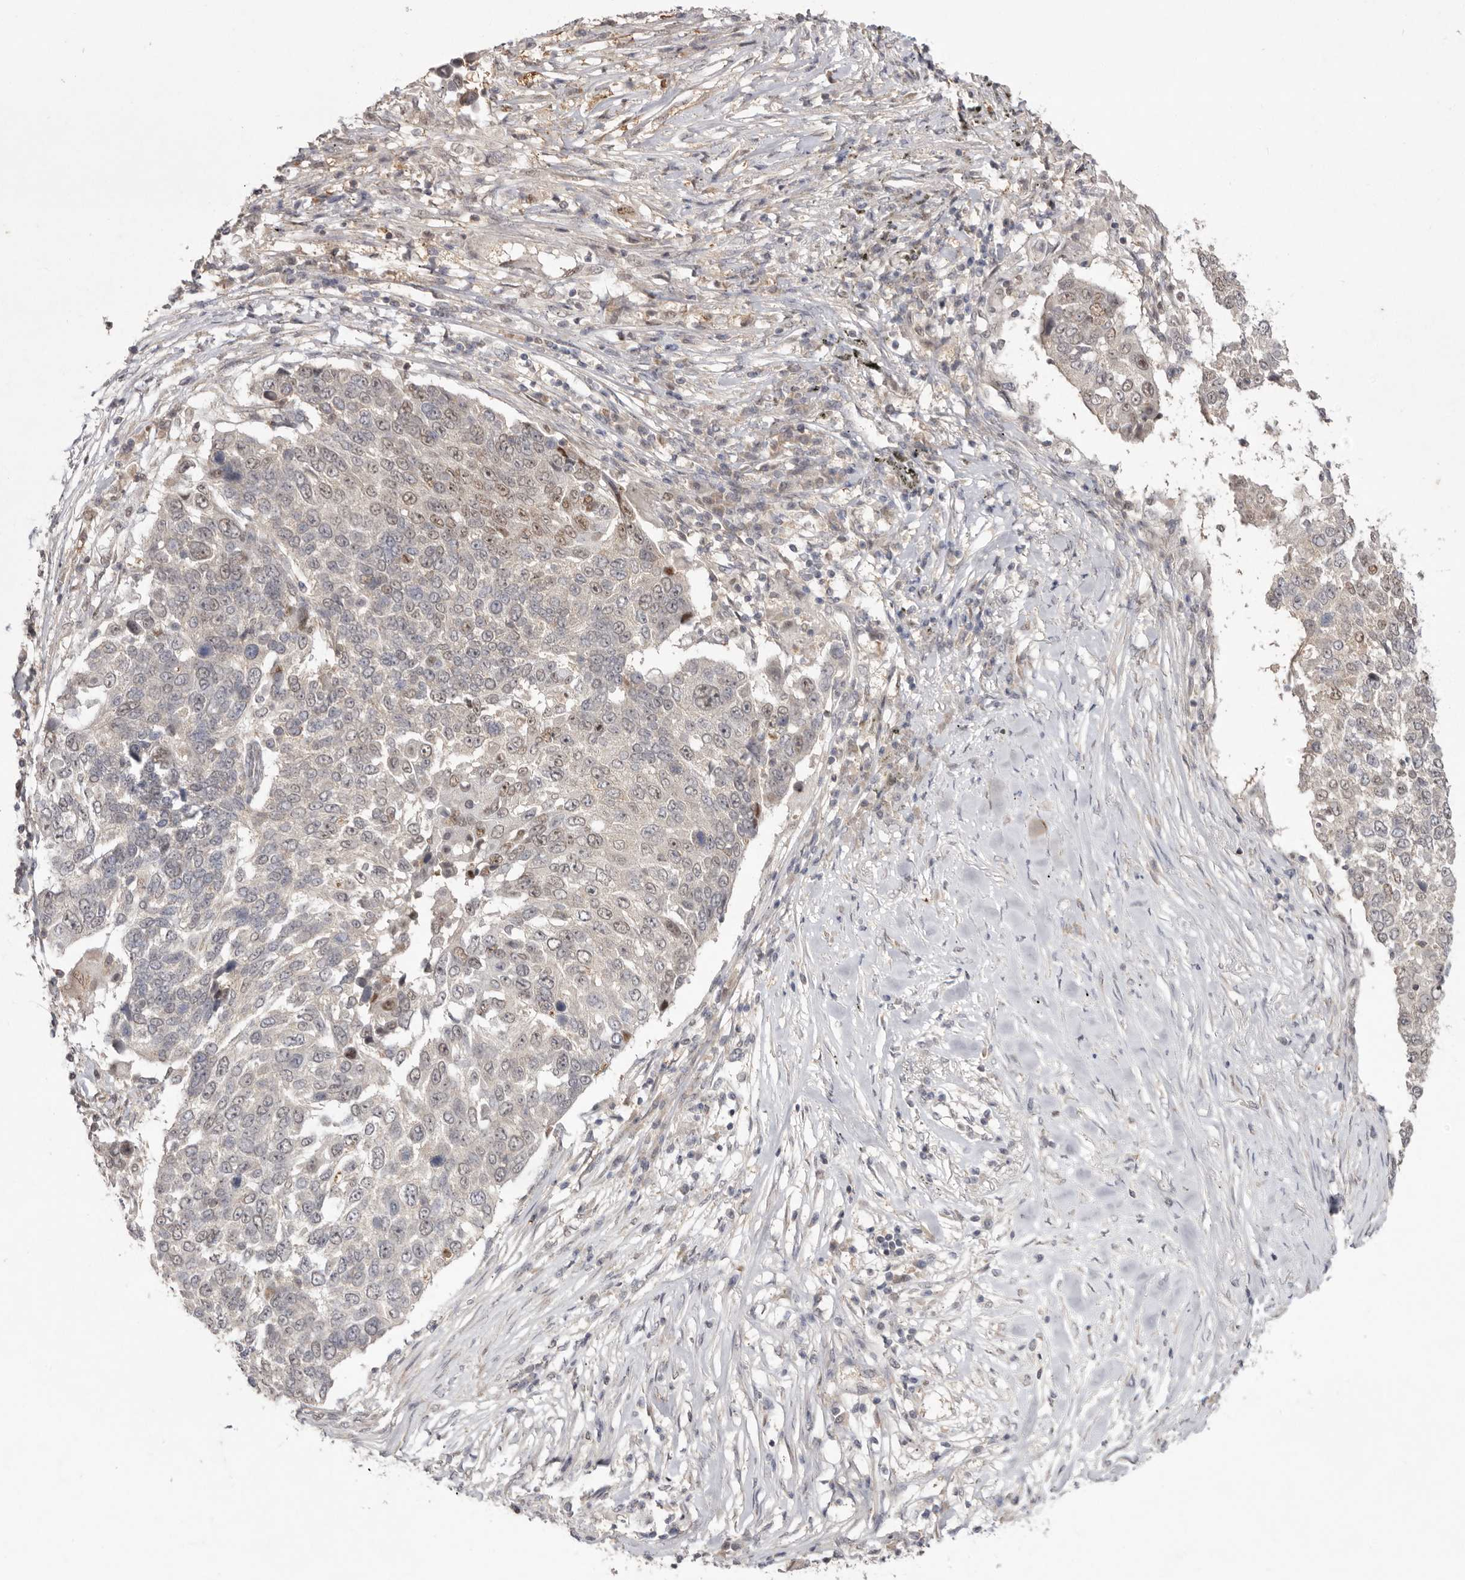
{"staining": {"intensity": "moderate", "quantity": "<25%", "location": "nuclear"}, "tissue": "lung cancer", "cell_type": "Tumor cells", "image_type": "cancer", "snomed": [{"axis": "morphology", "description": "Squamous cell carcinoma, NOS"}, {"axis": "topography", "description": "Lung"}], "caption": "Moderate nuclear staining for a protein is appreciated in approximately <25% of tumor cells of squamous cell carcinoma (lung) using immunohistochemistry.", "gene": "TADA1", "patient": {"sex": "male", "age": 66}}